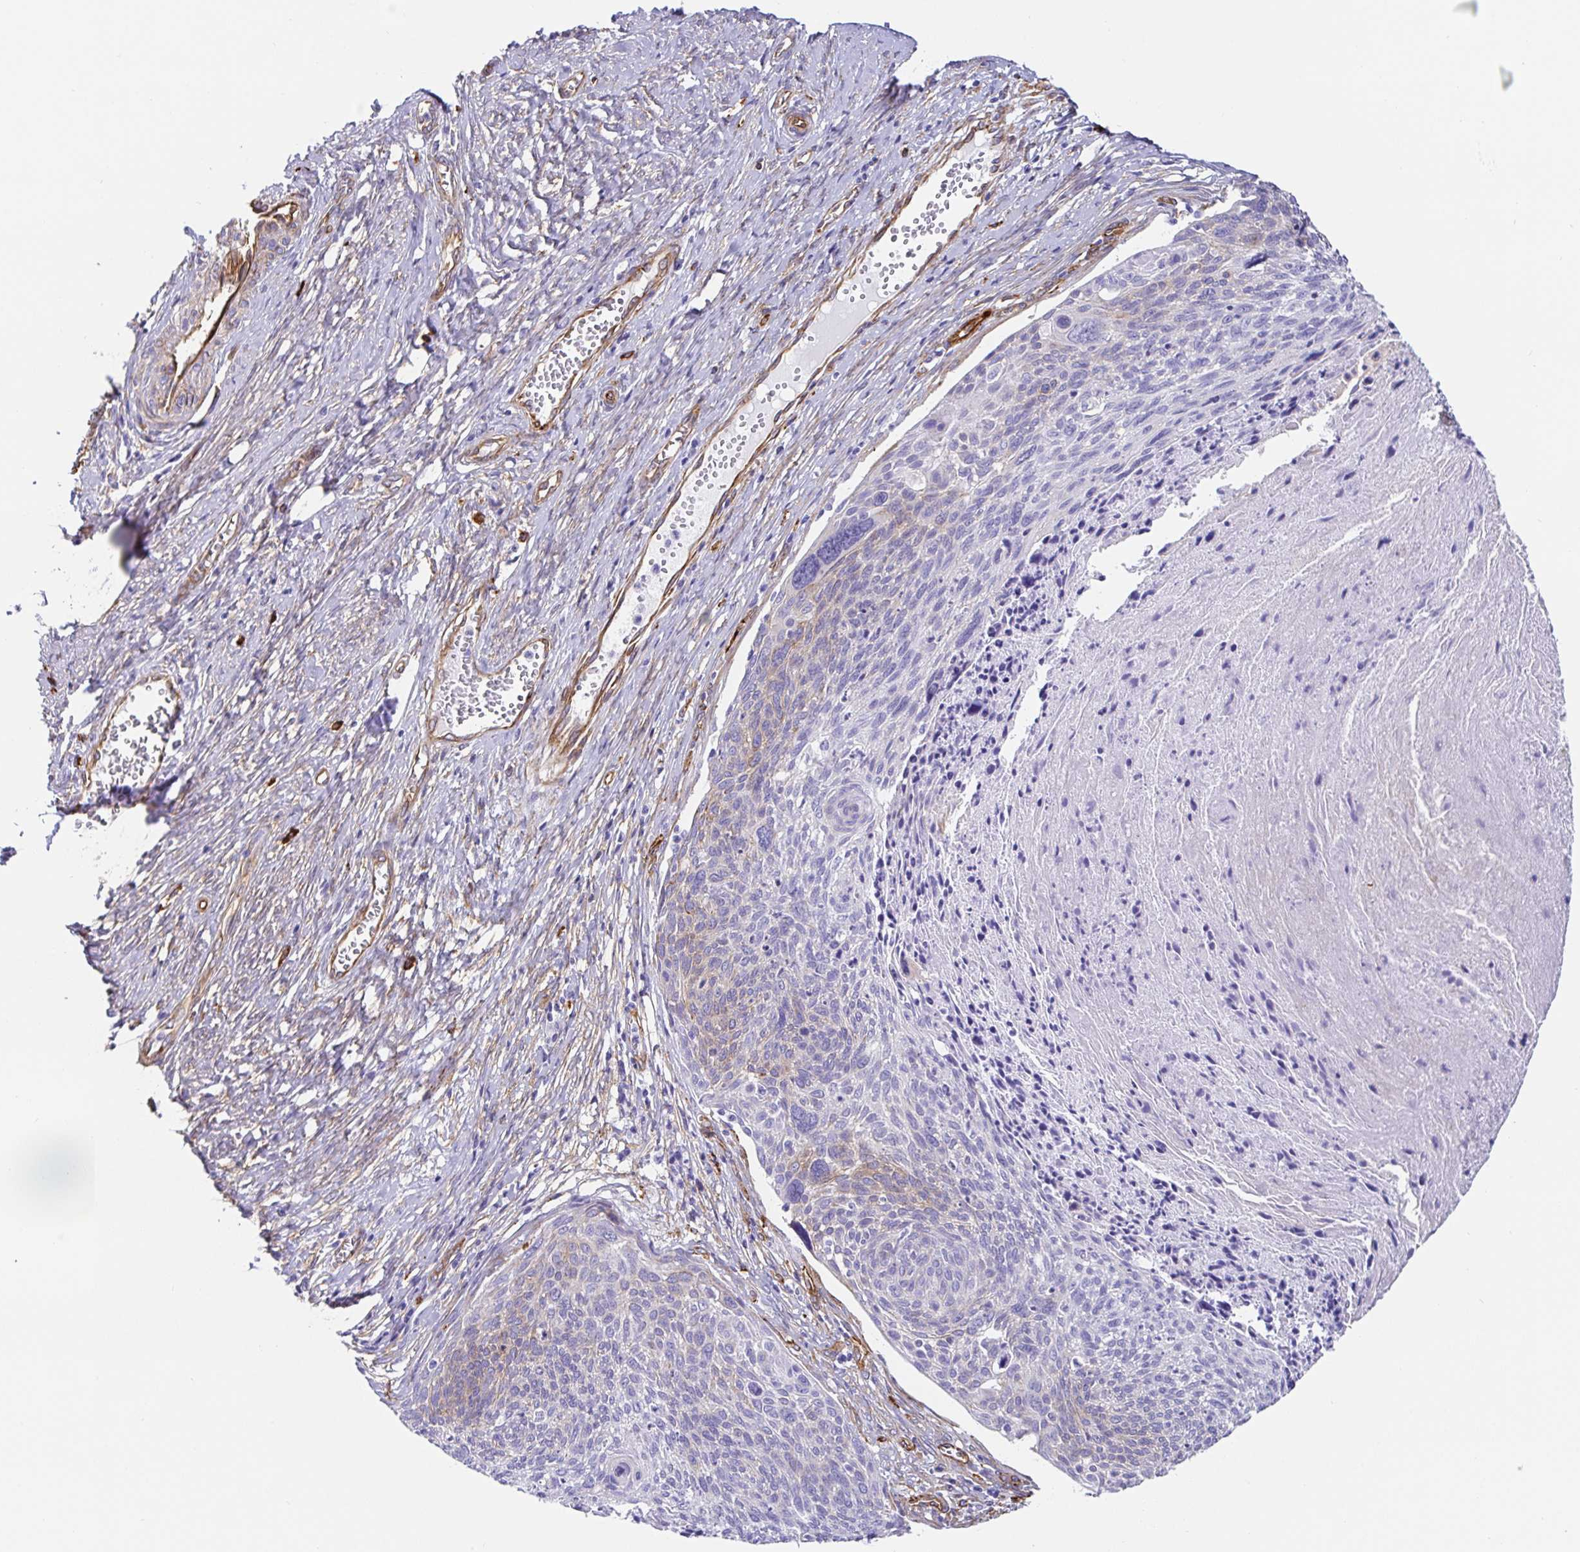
{"staining": {"intensity": "weak", "quantity": "<25%", "location": "cytoplasmic/membranous"}, "tissue": "cervical cancer", "cell_type": "Tumor cells", "image_type": "cancer", "snomed": [{"axis": "morphology", "description": "Squamous cell carcinoma, NOS"}, {"axis": "topography", "description": "Cervix"}], "caption": "DAB immunohistochemical staining of human cervical squamous cell carcinoma exhibits no significant positivity in tumor cells.", "gene": "DOCK1", "patient": {"sex": "female", "age": 49}}